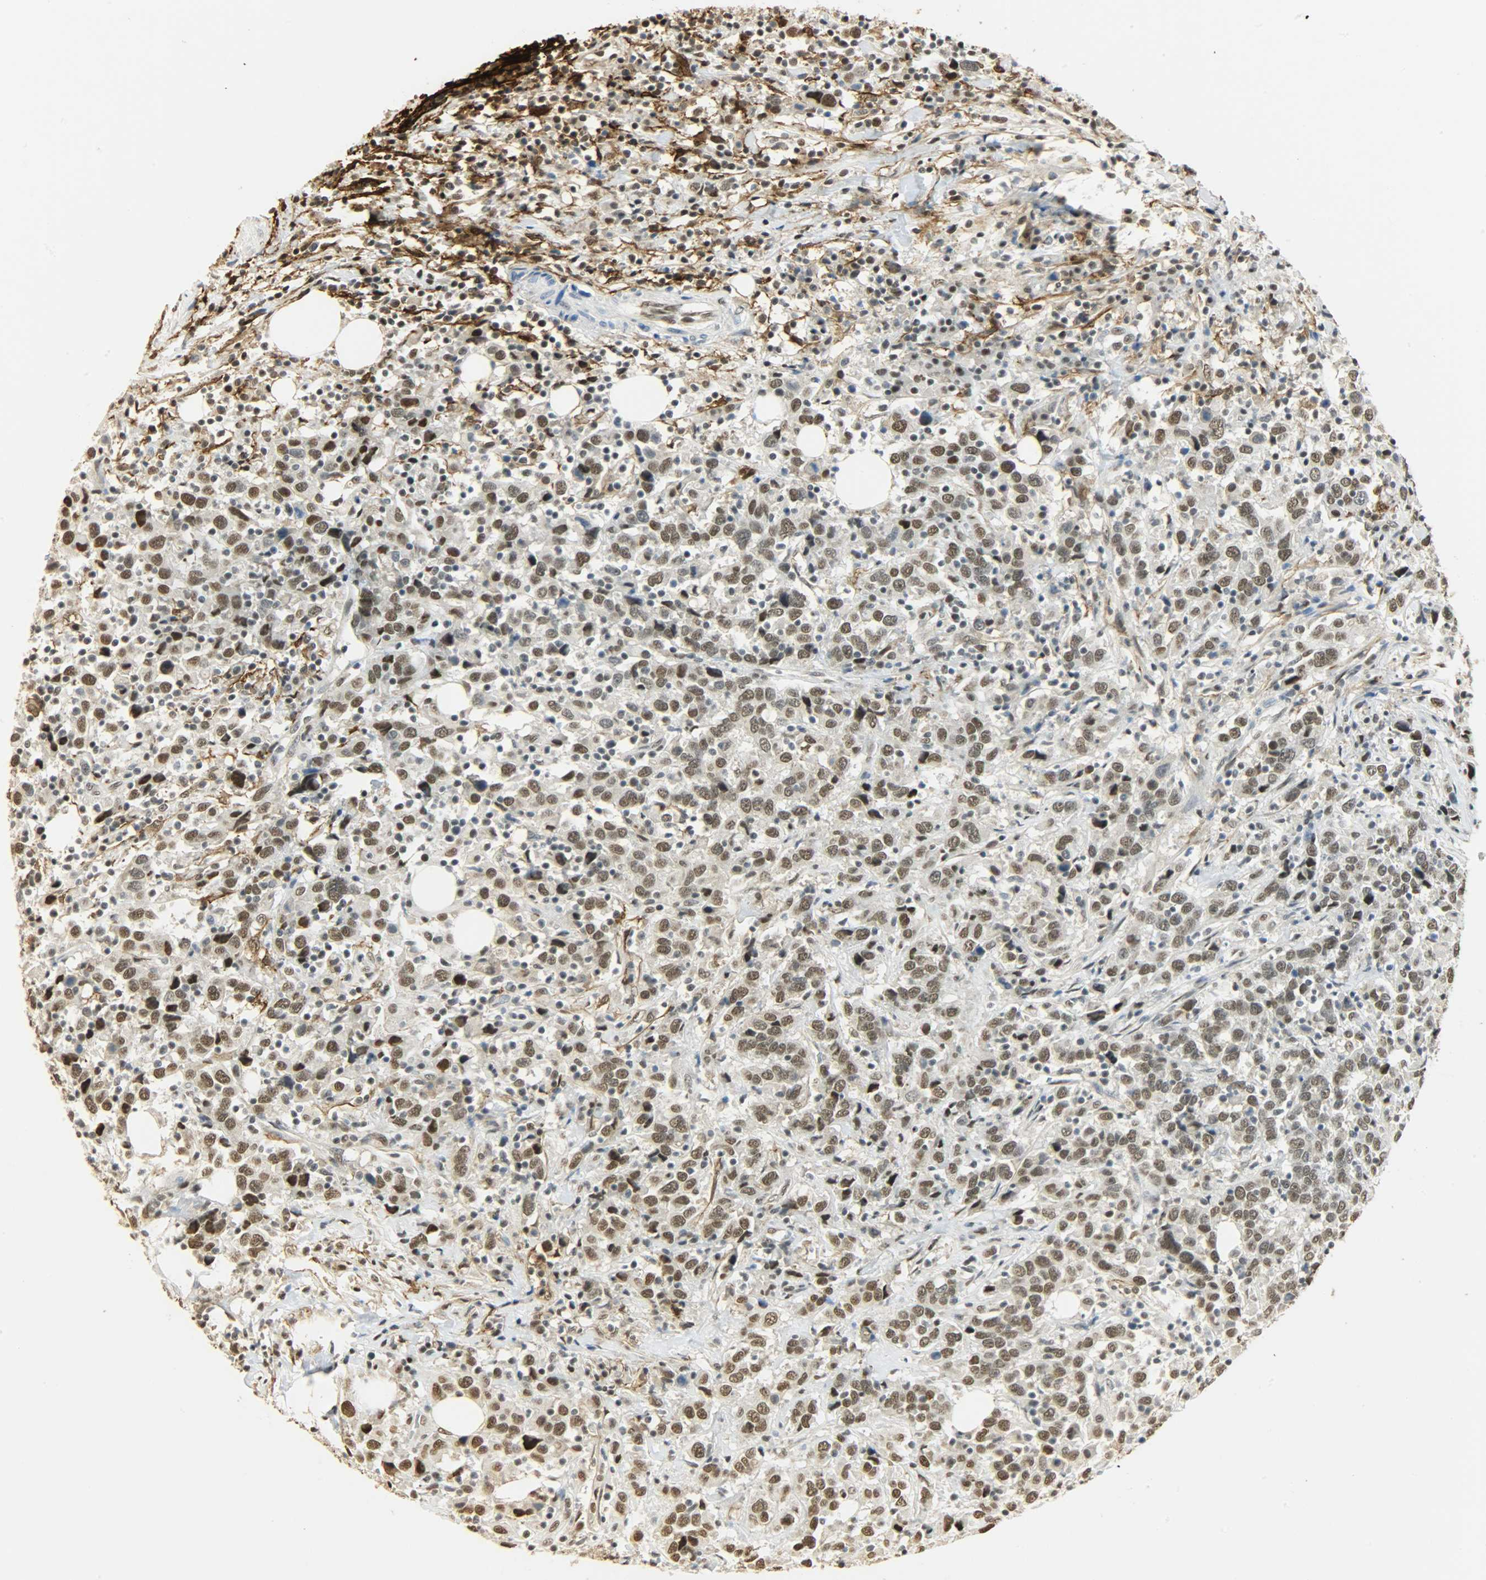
{"staining": {"intensity": "moderate", "quantity": ">75%", "location": "nuclear"}, "tissue": "urothelial cancer", "cell_type": "Tumor cells", "image_type": "cancer", "snomed": [{"axis": "morphology", "description": "Urothelial carcinoma, High grade"}, {"axis": "topography", "description": "Urinary bladder"}], "caption": "Urothelial cancer was stained to show a protein in brown. There is medium levels of moderate nuclear staining in about >75% of tumor cells.", "gene": "NGFR", "patient": {"sex": "male", "age": 61}}